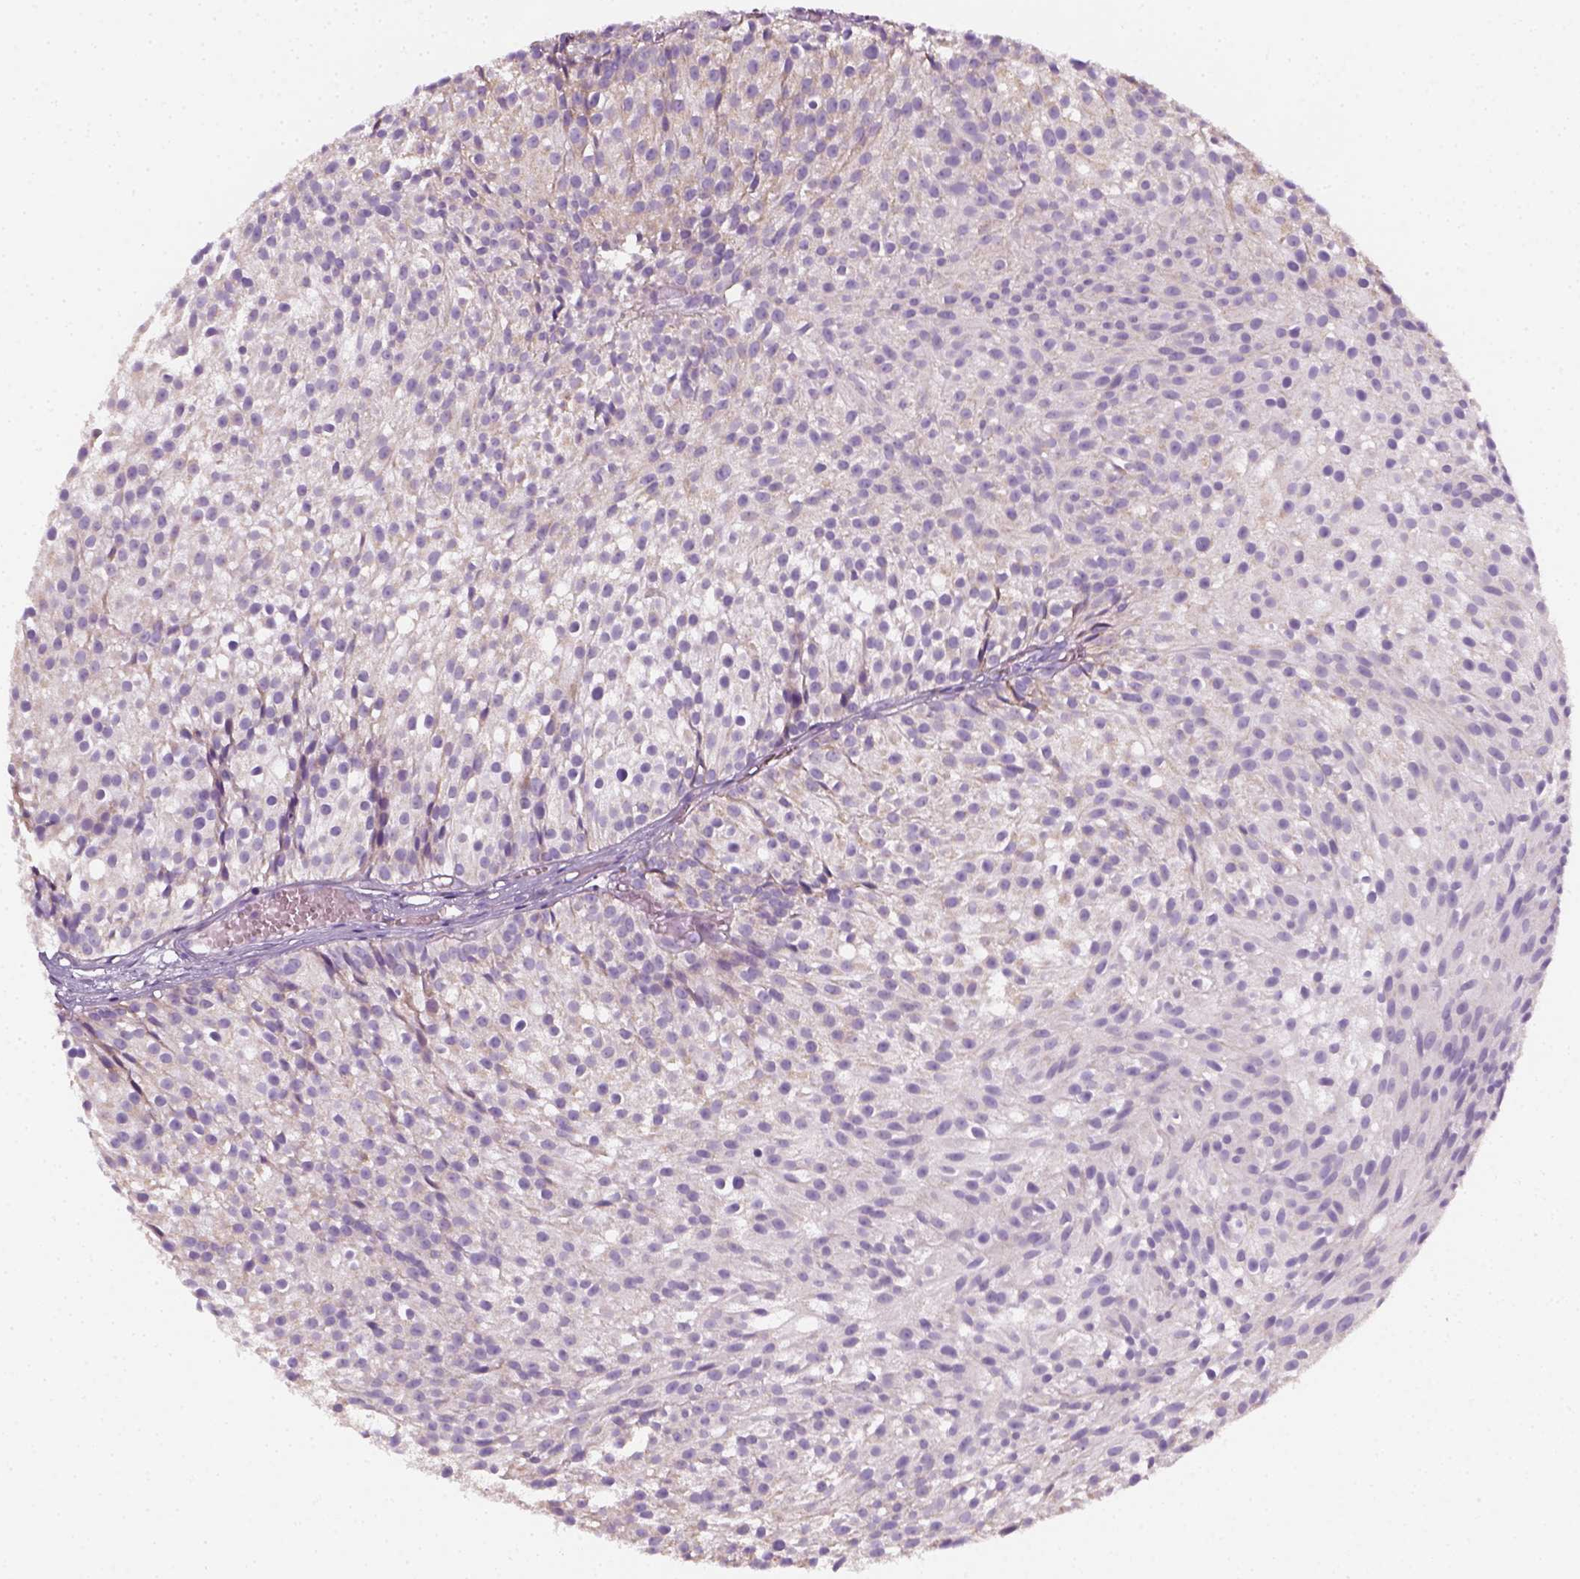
{"staining": {"intensity": "weak", "quantity": "25%-75%", "location": "cytoplasmic/membranous"}, "tissue": "urothelial cancer", "cell_type": "Tumor cells", "image_type": "cancer", "snomed": [{"axis": "morphology", "description": "Urothelial carcinoma, Low grade"}, {"axis": "topography", "description": "Urinary bladder"}], "caption": "IHC photomicrograph of human urothelial cancer stained for a protein (brown), which reveals low levels of weak cytoplasmic/membranous expression in about 25%-75% of tumor cells.", "gene": "AWAT2", "patient": {"sex": "male", "age": 63}}